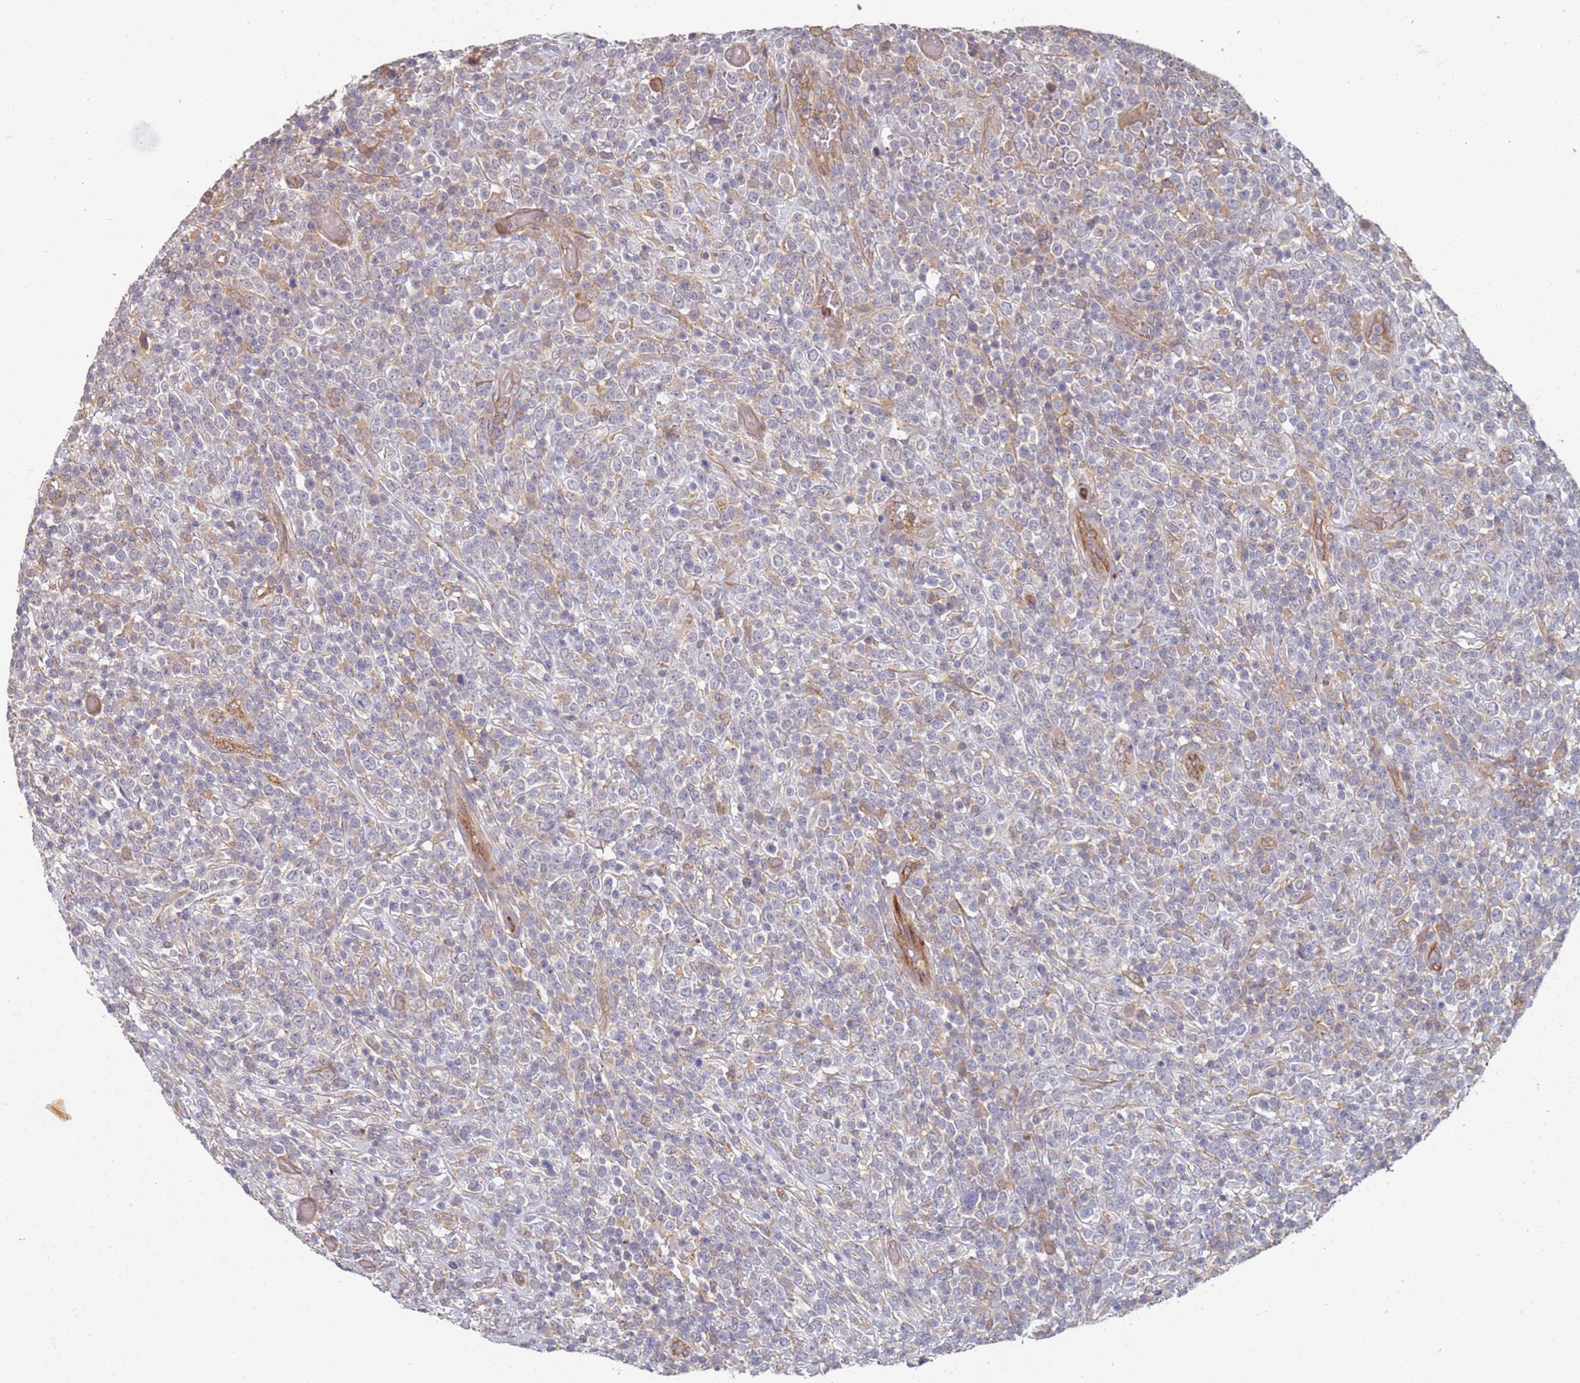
{"staining": {"intensity": "negative", "quantity": "none", "location": "none"}, "tissue": "lymphoma", "cell_type": "Tumor cells", "image_type": "cancer", "snomed": [{"axis": "morphology", "description": "Malignant lymphoma, non-Hodgkin's type, High grade"}, {"axis": "topography", "description": "Colon"}], "caption": "The immunohistochemistry (IHC) histopathology image has no significant expression in tumor cells of lymphoma tissue. Brightfield microscopy of immunohistochemistry stained with DAB (brown) and hematoxylin (blue), captured at high magnification.", "gene": "ABCB6", "patient": {"sex": "female", "age": 53}}